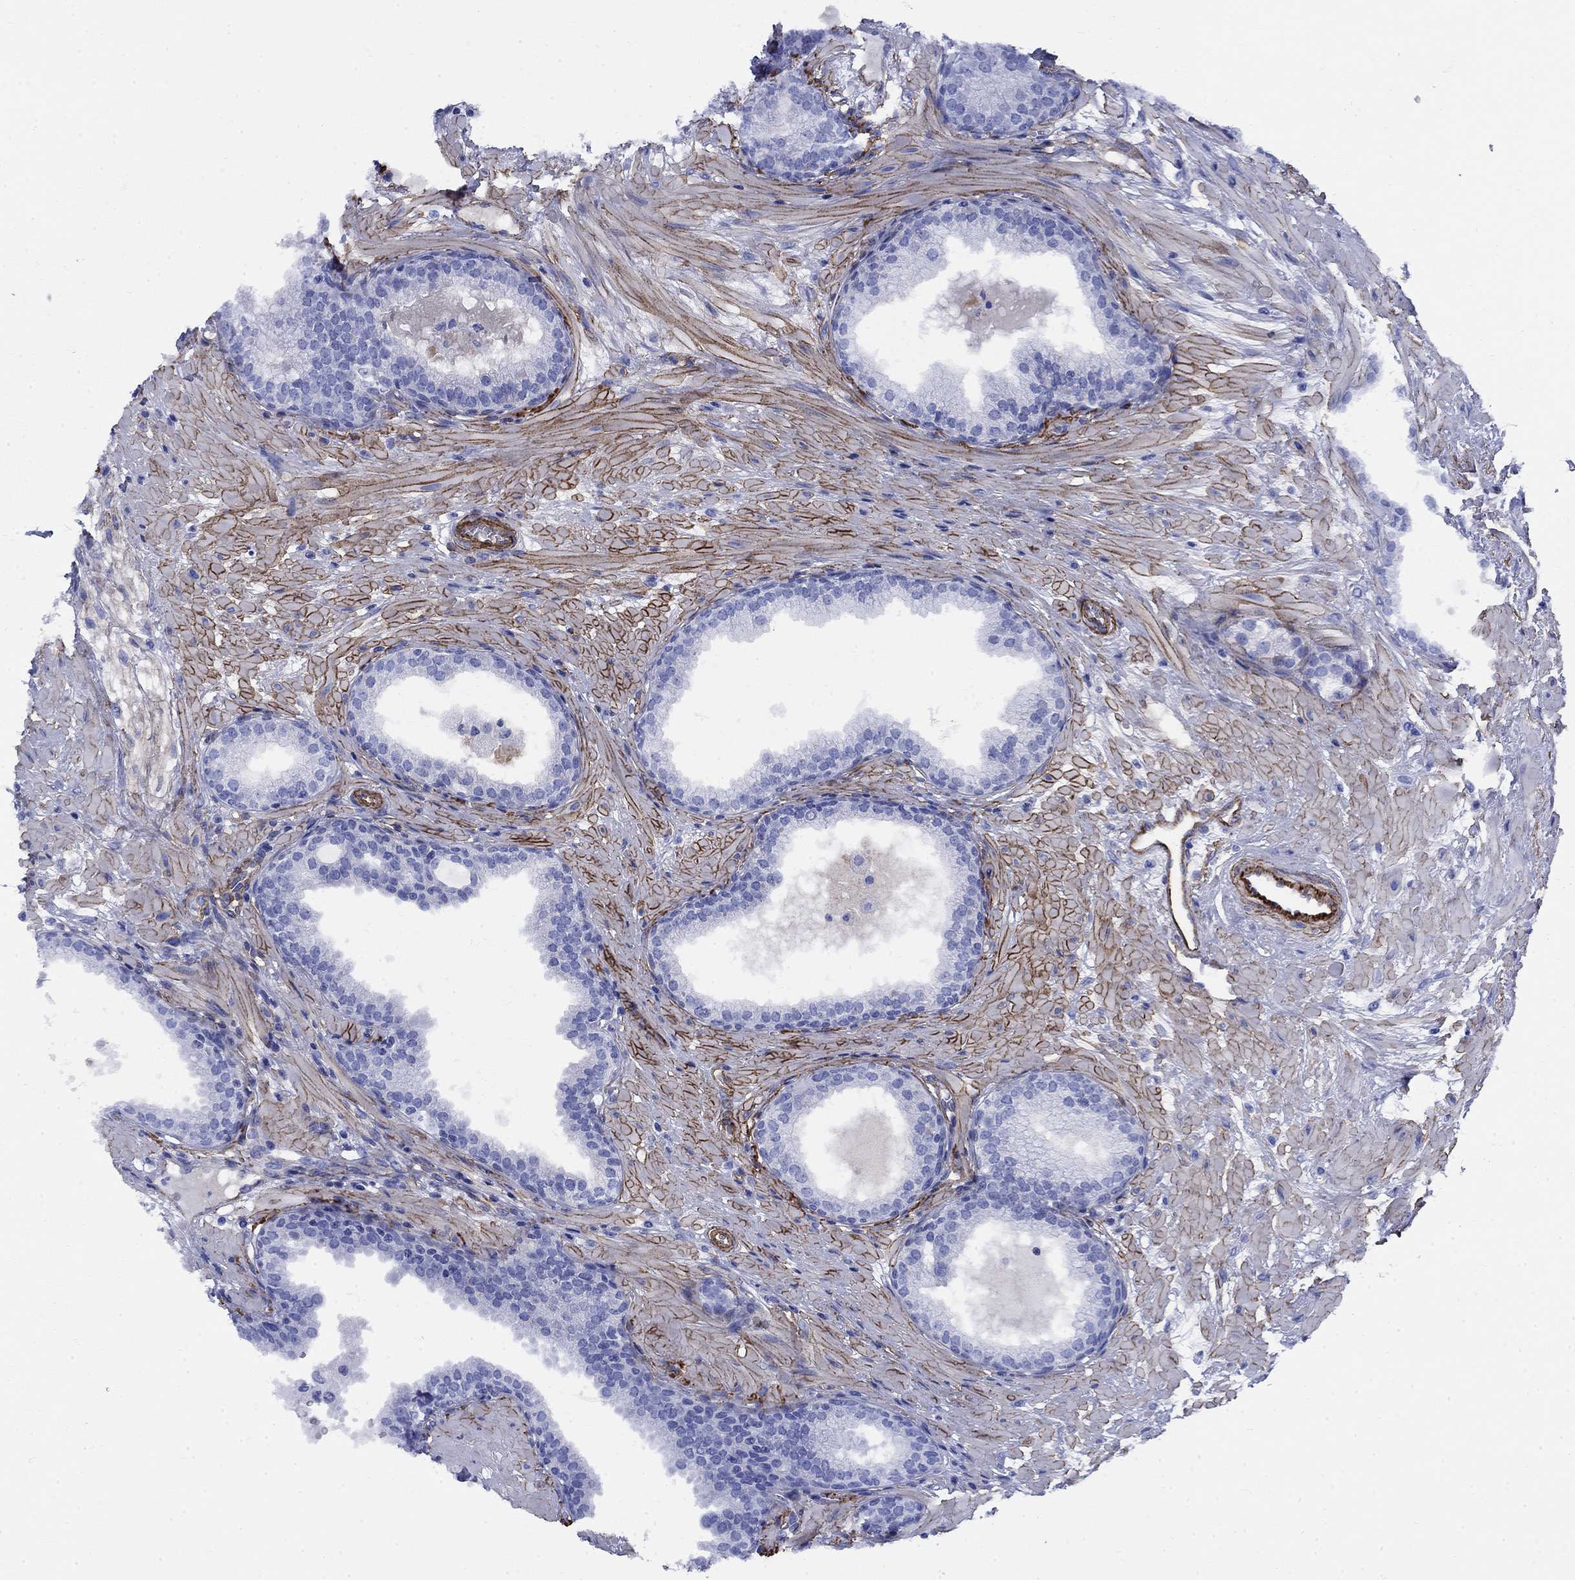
{"staining": {"intensity": "negative", "quantity": "none", "location": "none"}, "tissue": "prostate", "cell_type": "Glandular cells", "image_type": "normal", "snomed": [{"axis": "morphology", "description": "Normal tissue, NOS"}, {"axis": "topography", "description": "Prostate"}], "caption": "DAB immunohistochemical staining of benign human prostate exhibits no significant positivity in glandular cells.", "gene": "VTN", "patient": {"sex": "male", "age": 64}}